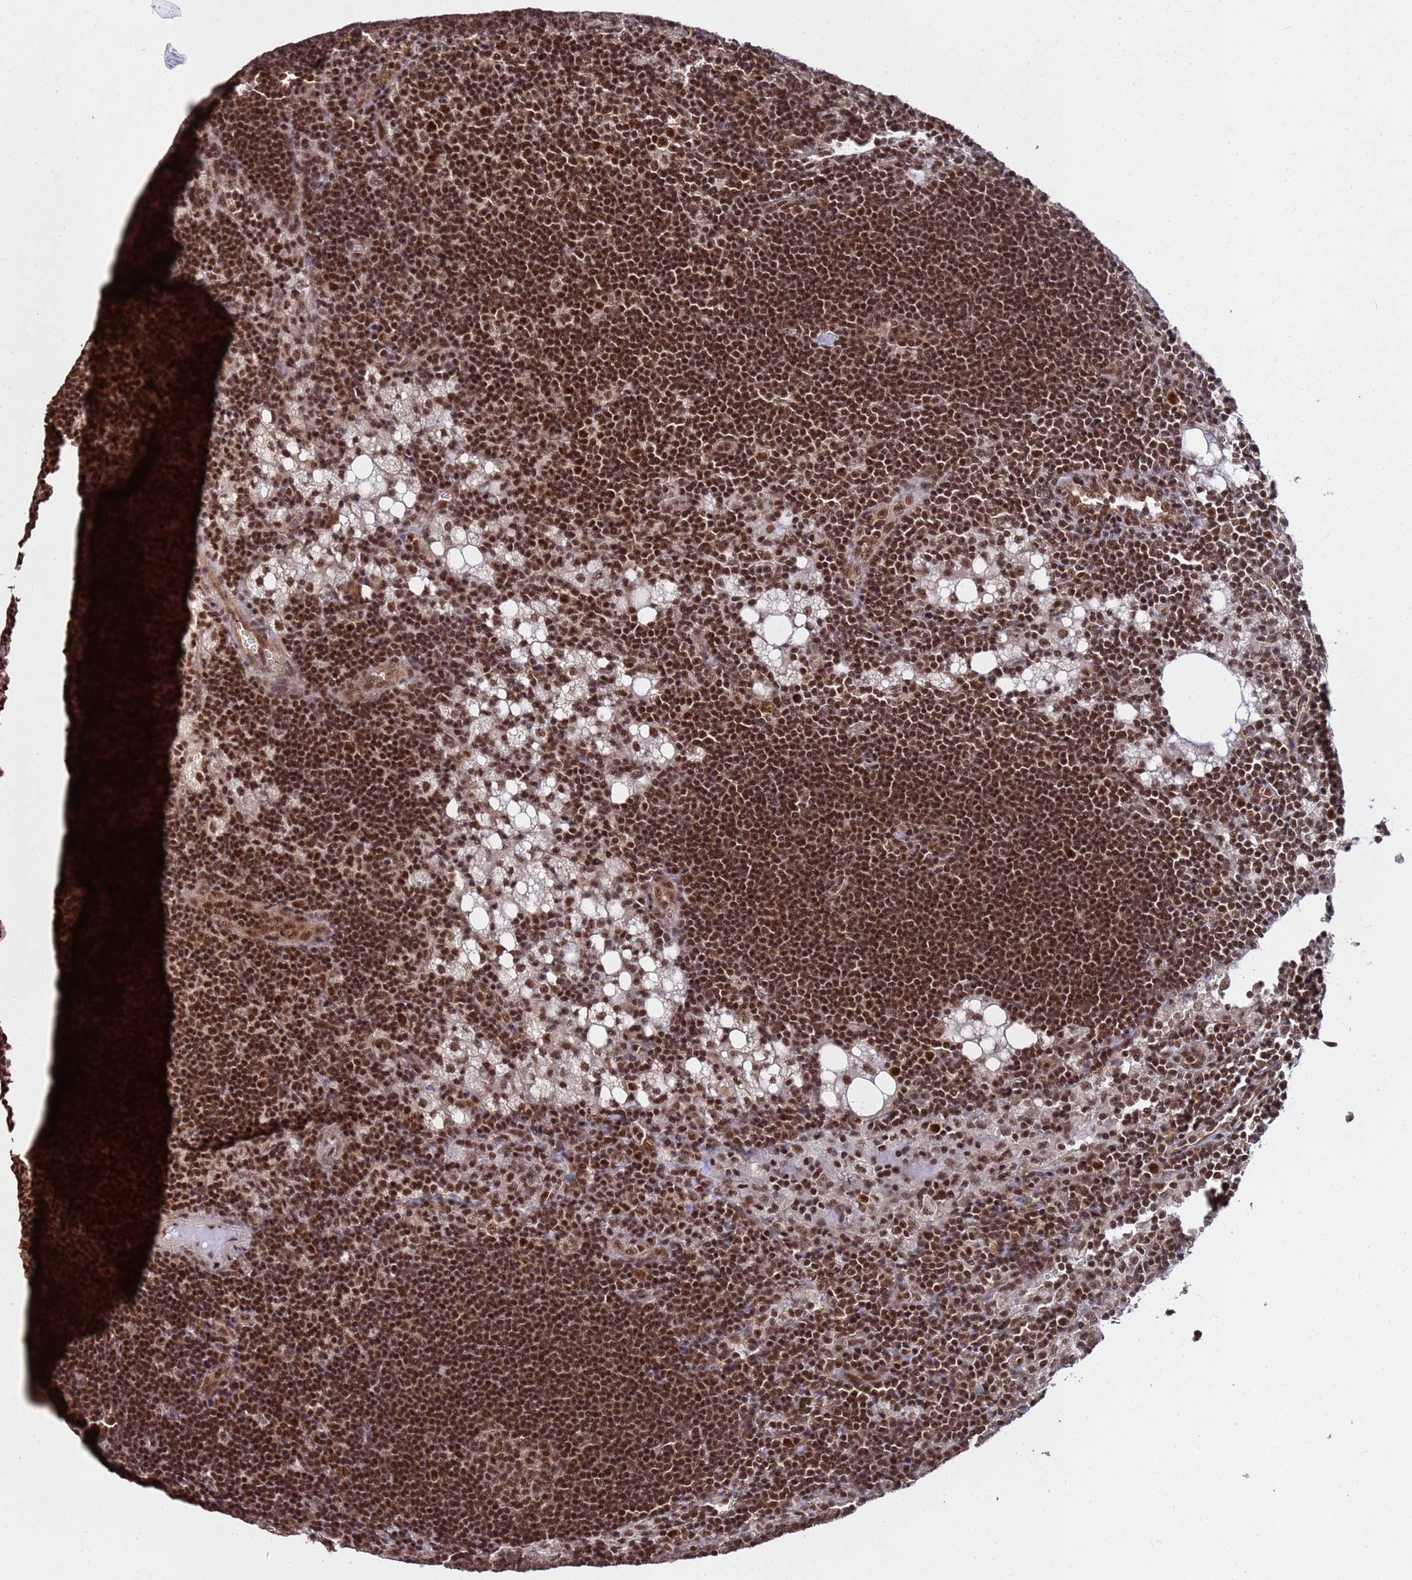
{"staining": {"intensity": "strong", "quantity": ">75%", "location": "nuclear"}, "tissue": "lymph node", "cell_type": "Germinal center cells", "image_type": "normal", "snomed": [{"axis": "morphology", "description": "Normal tissue, NOS"}, {"axis": "topography", "description": "Lymph node"}], "caption": "Lymph node stained with immunohistochemistry (IHC) displays strong nuclear positivity in about >75% of germinal center cells.", "gene": "SYF2", "patient": {"sex": "male", "age": 24}}